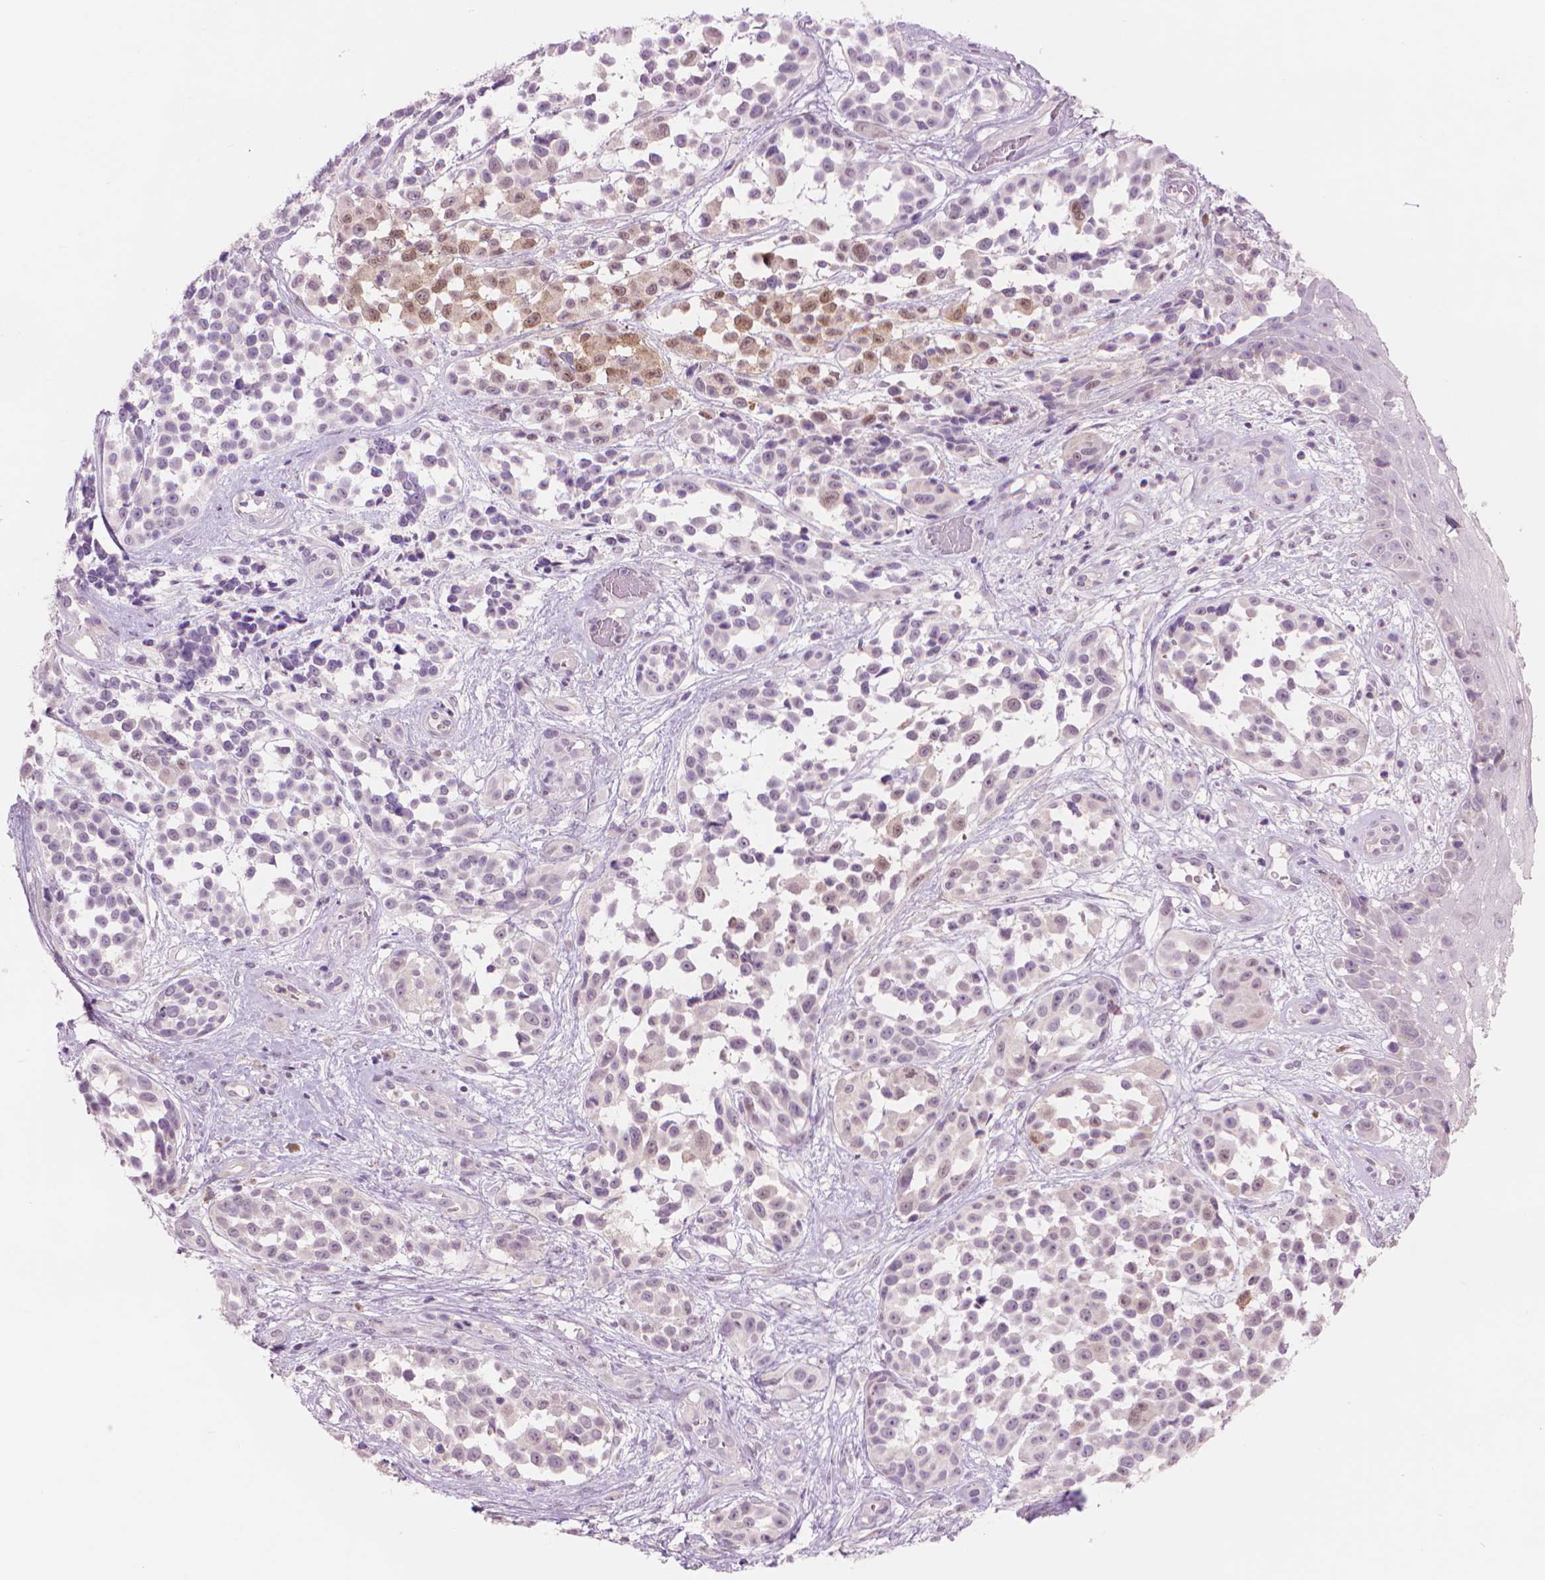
{"staining": {"intensity": "moderate", "quantity": "<25%", "location": "nuclear"}, "tissue": "melanoma", "cell_type": "Tumor cells", "image_type": "cancer", "snomed": [{"axis": "morphology", "description": "Malignant melanoma, NOS"}, {"axis": "topography", "description": "Skin"}], "caption": "Protein staining of melanoma tissue reveals moderate nuclear expression in approximately <25% of tumor cells.", "gene": "ENO2", "patient": {"sex": "female", "age": 88}}